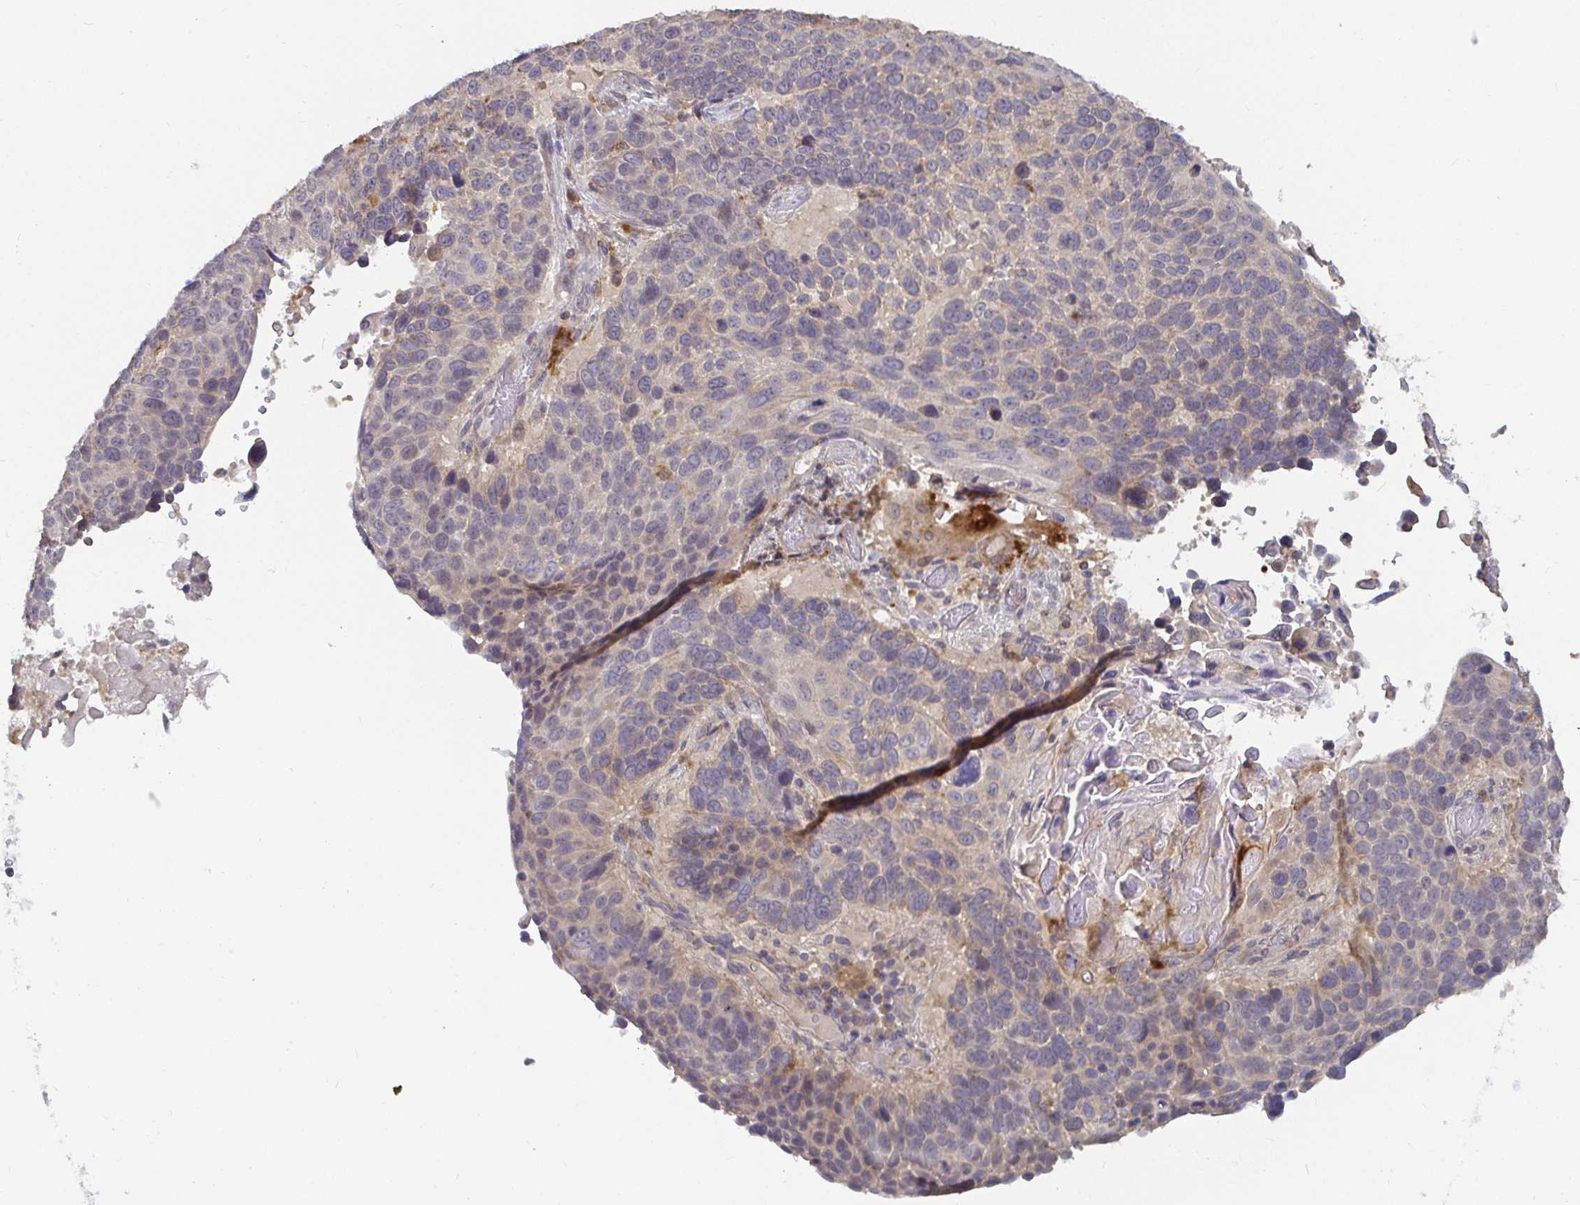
{"staining": {"intensity": "negative", "quantity": "none", "location": "none"}, "tissue": "lung cancer", "cell_type": "Tumor cells", "image_type": "cancer", "snomed": [{"axis": "morphology", "description": "Squamous cell carcinoma, NOS"}, {"axis": "topography", "description": "Lung"}], "caption": "The immunohistochemistry micrograph has no significant expression in tumor cells of lung cancer (squamous cell carcinoma) tissue. The staining was performed using DAB to visualize the protein expression in brown, while the nuclei were stained in blue with hematoxylin (Magnification: 20x).", "gene": "CDH18", "patient": {"sex": "male", "age": 68}}